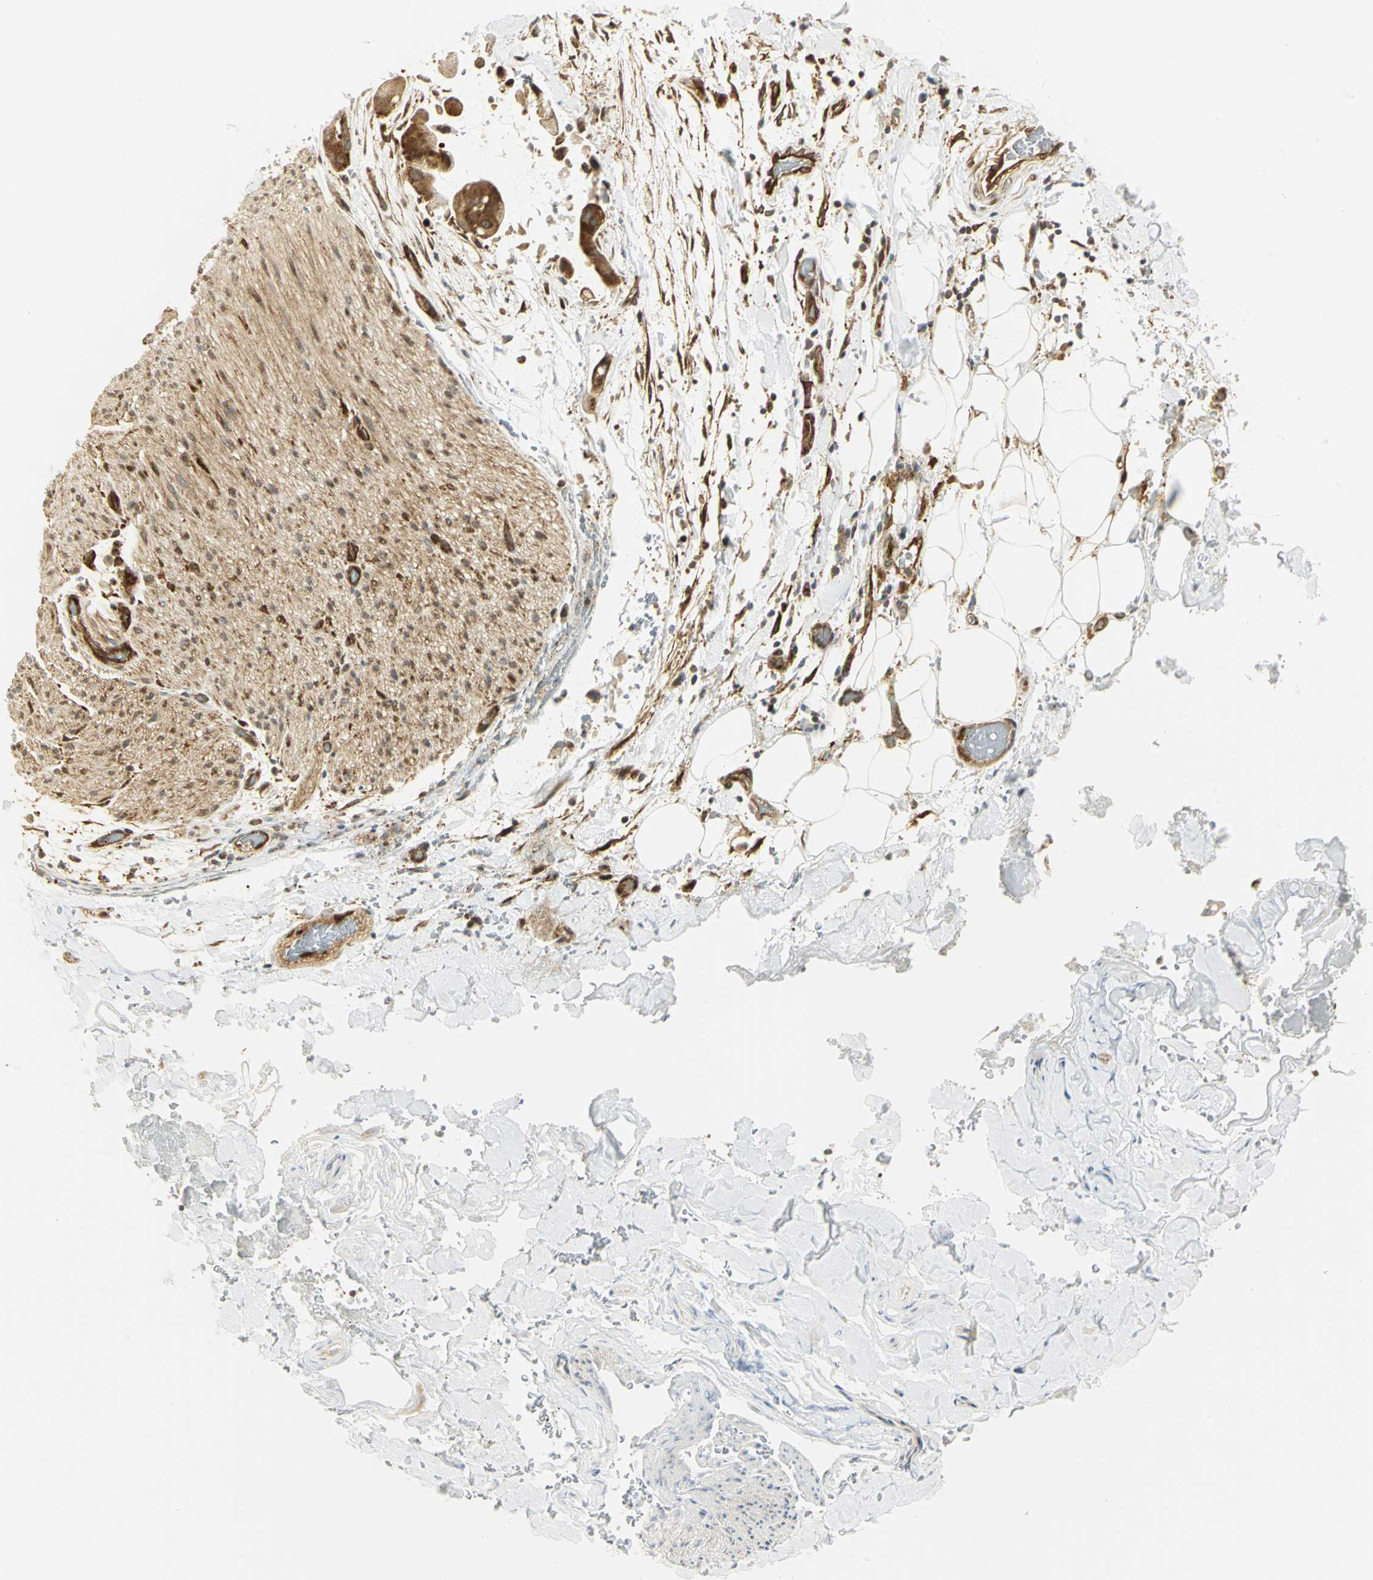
{"staining": {"intensity": "moderate", "quantity": ">75%", "location": "cytoplasmic/membranous"}, "tissue": "adipose tissue", "cell_type": "Adipocytes", "image_type": "normal", "snomed": [{"axis": "morphology", "description": "Normal tissue, NOS"}, {"axis": "morphology", "description": "Cholangiocarcinoma"}, {"axis": "topography", "description": "Liver"}, {"axis": "topography", "description": "Peripheral nerve tissue"}], "caption": "Moderate cytoplasmic/membranous positivity is present in approximately >75% of adipocytes in normal adipose tissue. Immunohistochemistry (ihc) stains the protein in brown and the nuclei are stained blue.", "gene": "EEA1", "patient": {"sex": "male", "age": 50}}